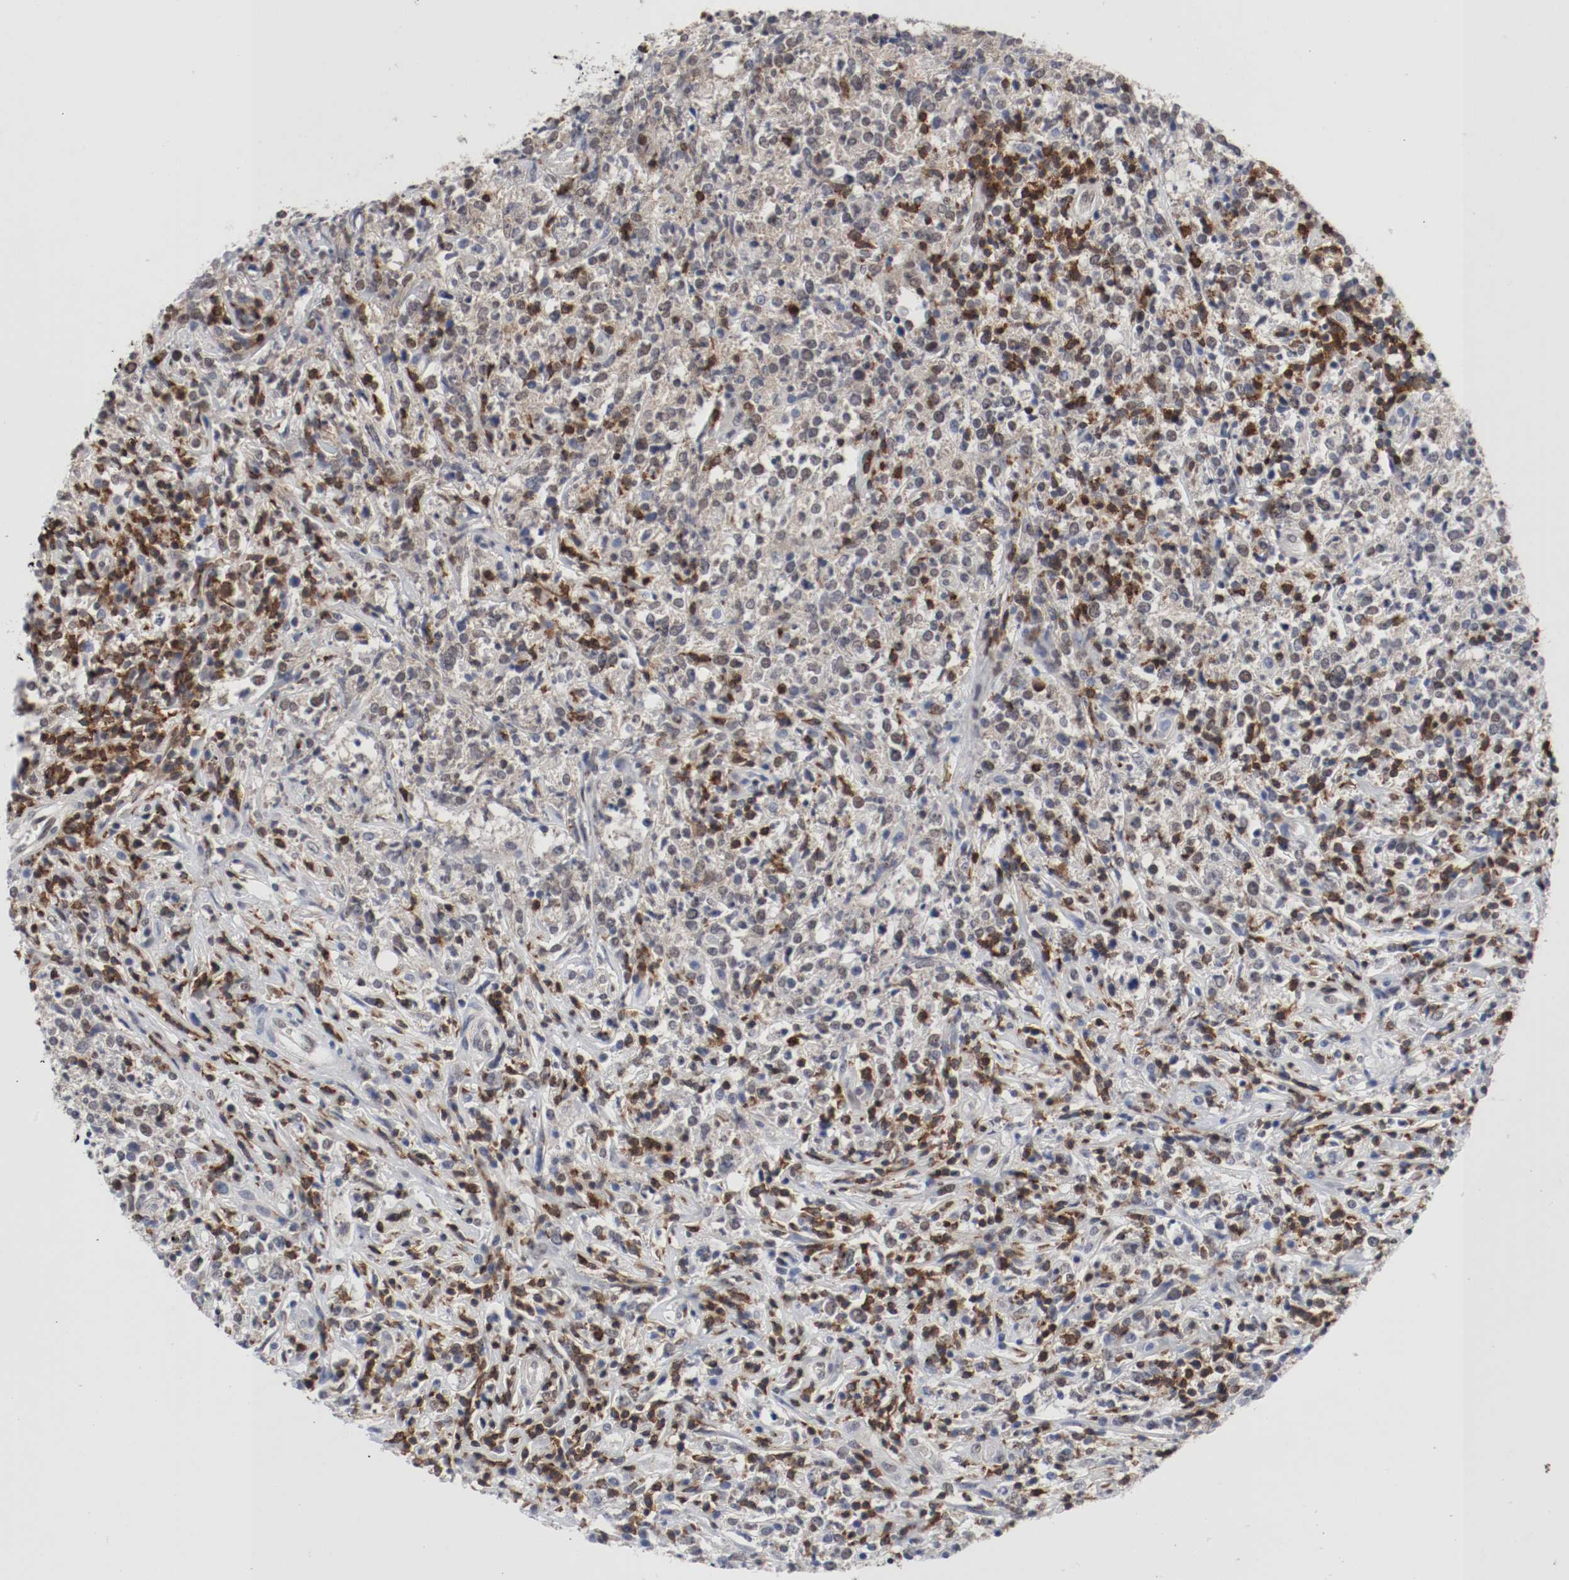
{"staining": {"intensity": "weak", "quantity": "25%-75%", "location": "cytoplasmic/membranous"}, "tissue": "lymphoma", "cell_type": "Tumor cells", "image_type": "cancer", "snomed": [{"axis": "morphology", "description": "Malignant lymphoma, non-Hodgkin's type, High grade"}, {"axis": "topography", "description": "Lymph node"}], "caption": "Protein analysis of high-grade malignant lymphoma, non-Hodgkin's type tissue reveals weak cytoplasmic/membranous positivity in about 25%-75% of tumor cells.", "gene": "JUND", "patient": {"sex": "female", "age": 84}}